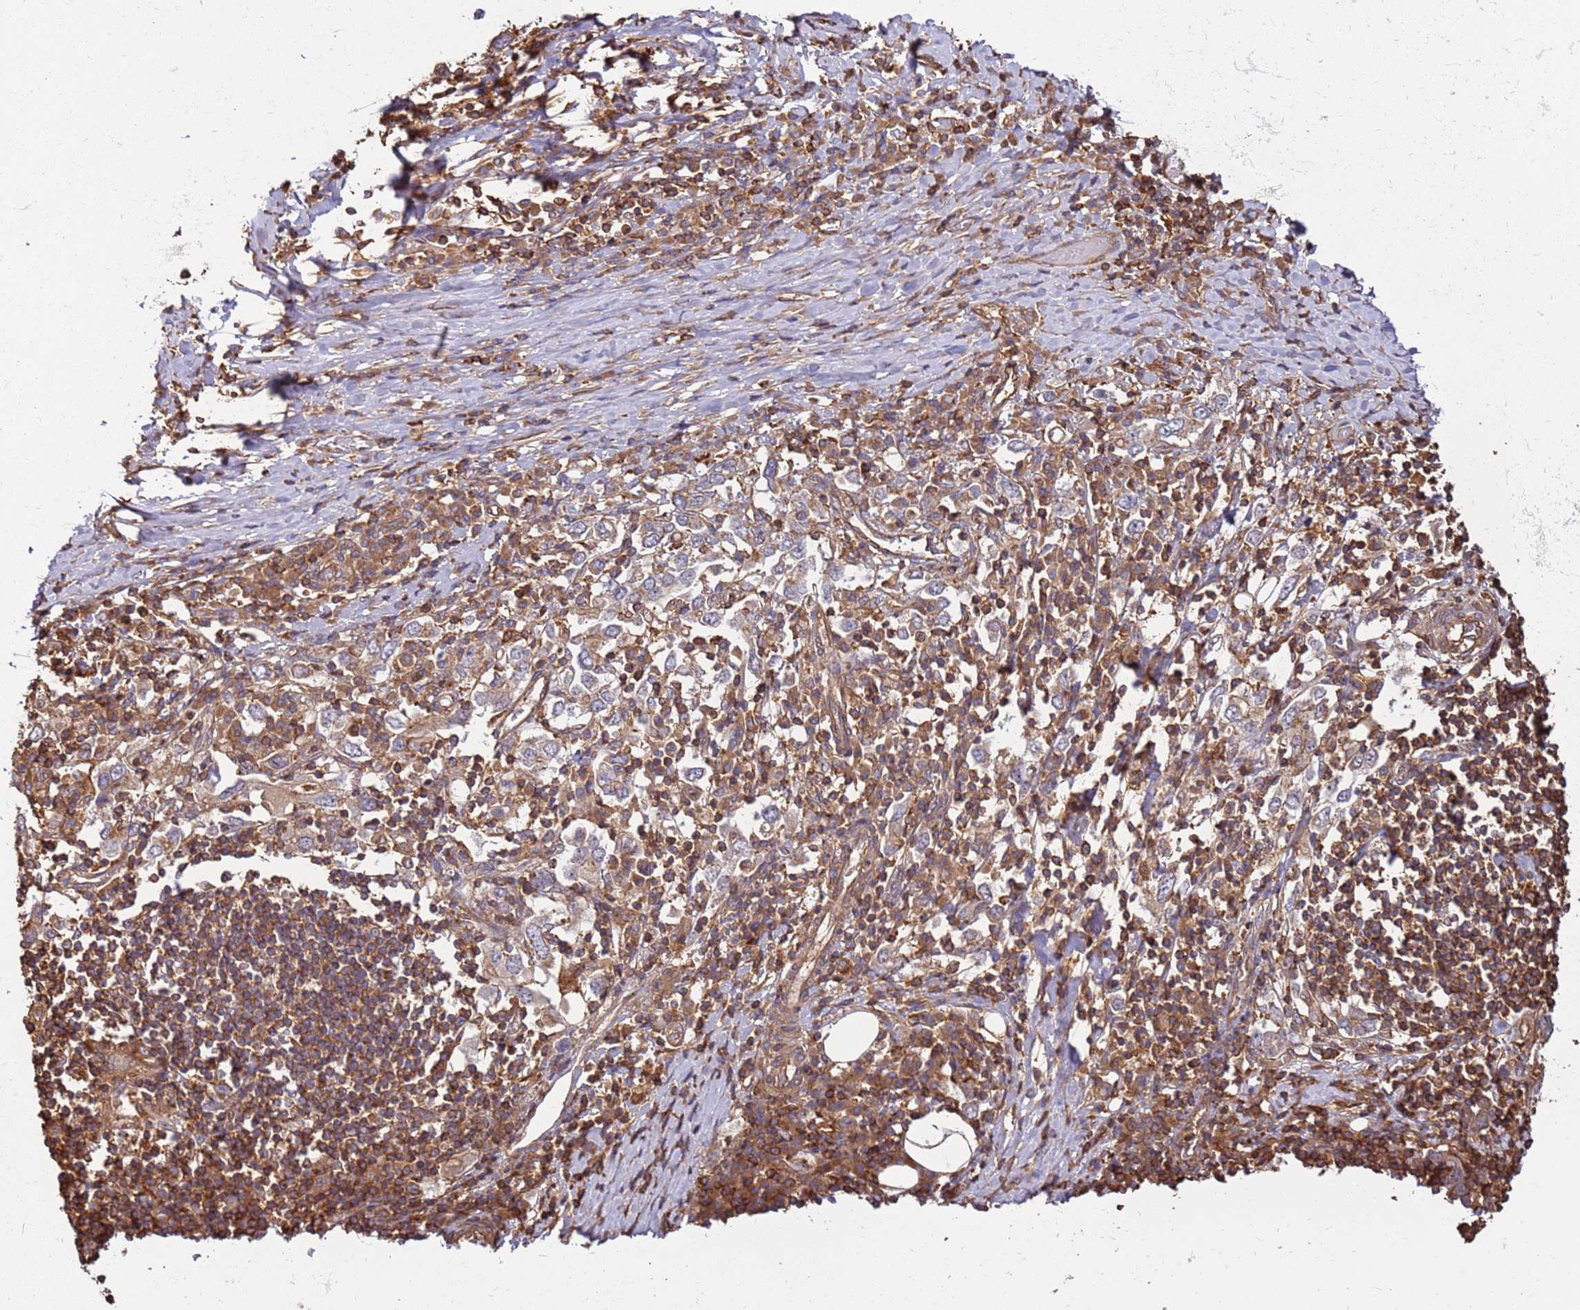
{"staining": {"intensity": "weak", "quantity": ">75%", "location": "cytoplasmic/membranous"}, "tissue": "stomach cancer", "cell_type": "Tumor cells", "image_type": "cancer", "snomed": [{"axis": "morphology", "description": "Adenocarcinoma, NOS"}, {"axis": "topography", "description": "Stomach, upper"}, {"axis": "topography", "description": "Stomach"}], "caption": "A brown stain labels weak cytoplasmic/membranous staining of a protein in stomach adenocarcinoma tumor cells.", "gene": "ACVR2A", "patient": {"sex": "male", "age": 62}}